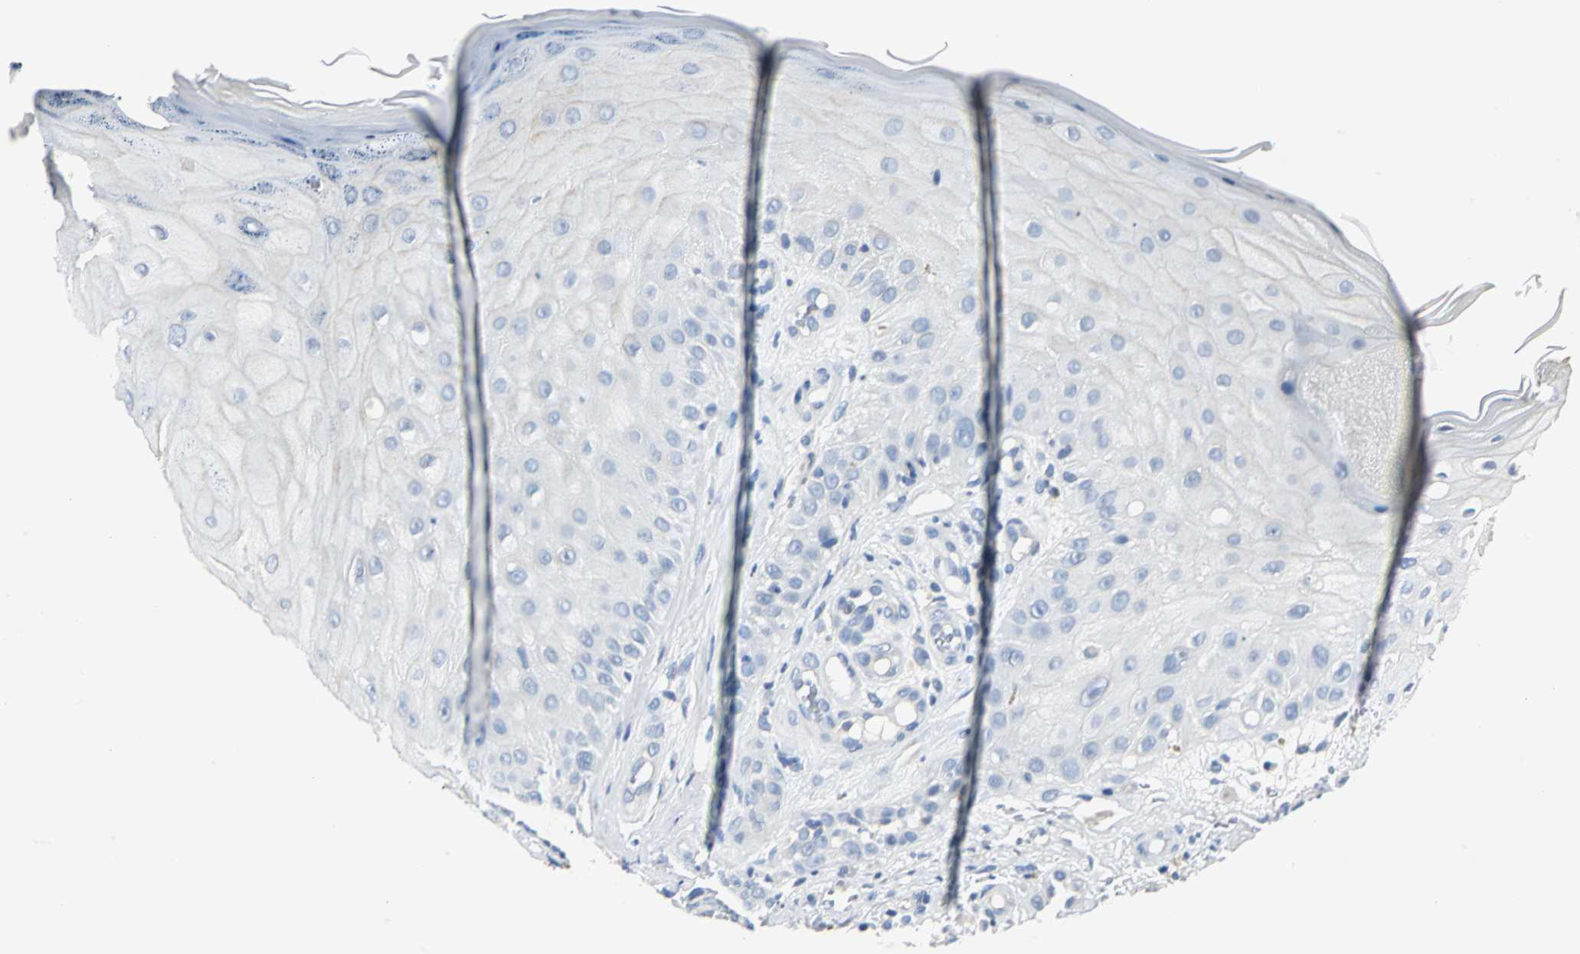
{"staining": {"intensity": "negative", "quantity": "none", "location": "none"}, "tissue": "skin cancer", "cell_type": "Tumor cells", "image_type": "cancer", "snomed": [{"axis": "morphology", "description": "Squamous cell carcinoma, NOS"}, {"axis": "topography", "description": "Skin"}], "caption": "There is no significant expression in tumor cells of skin squamous cell carcinoma.", "gene": "RIPOR1", "patient": {"sex": "female", "age": 42}}